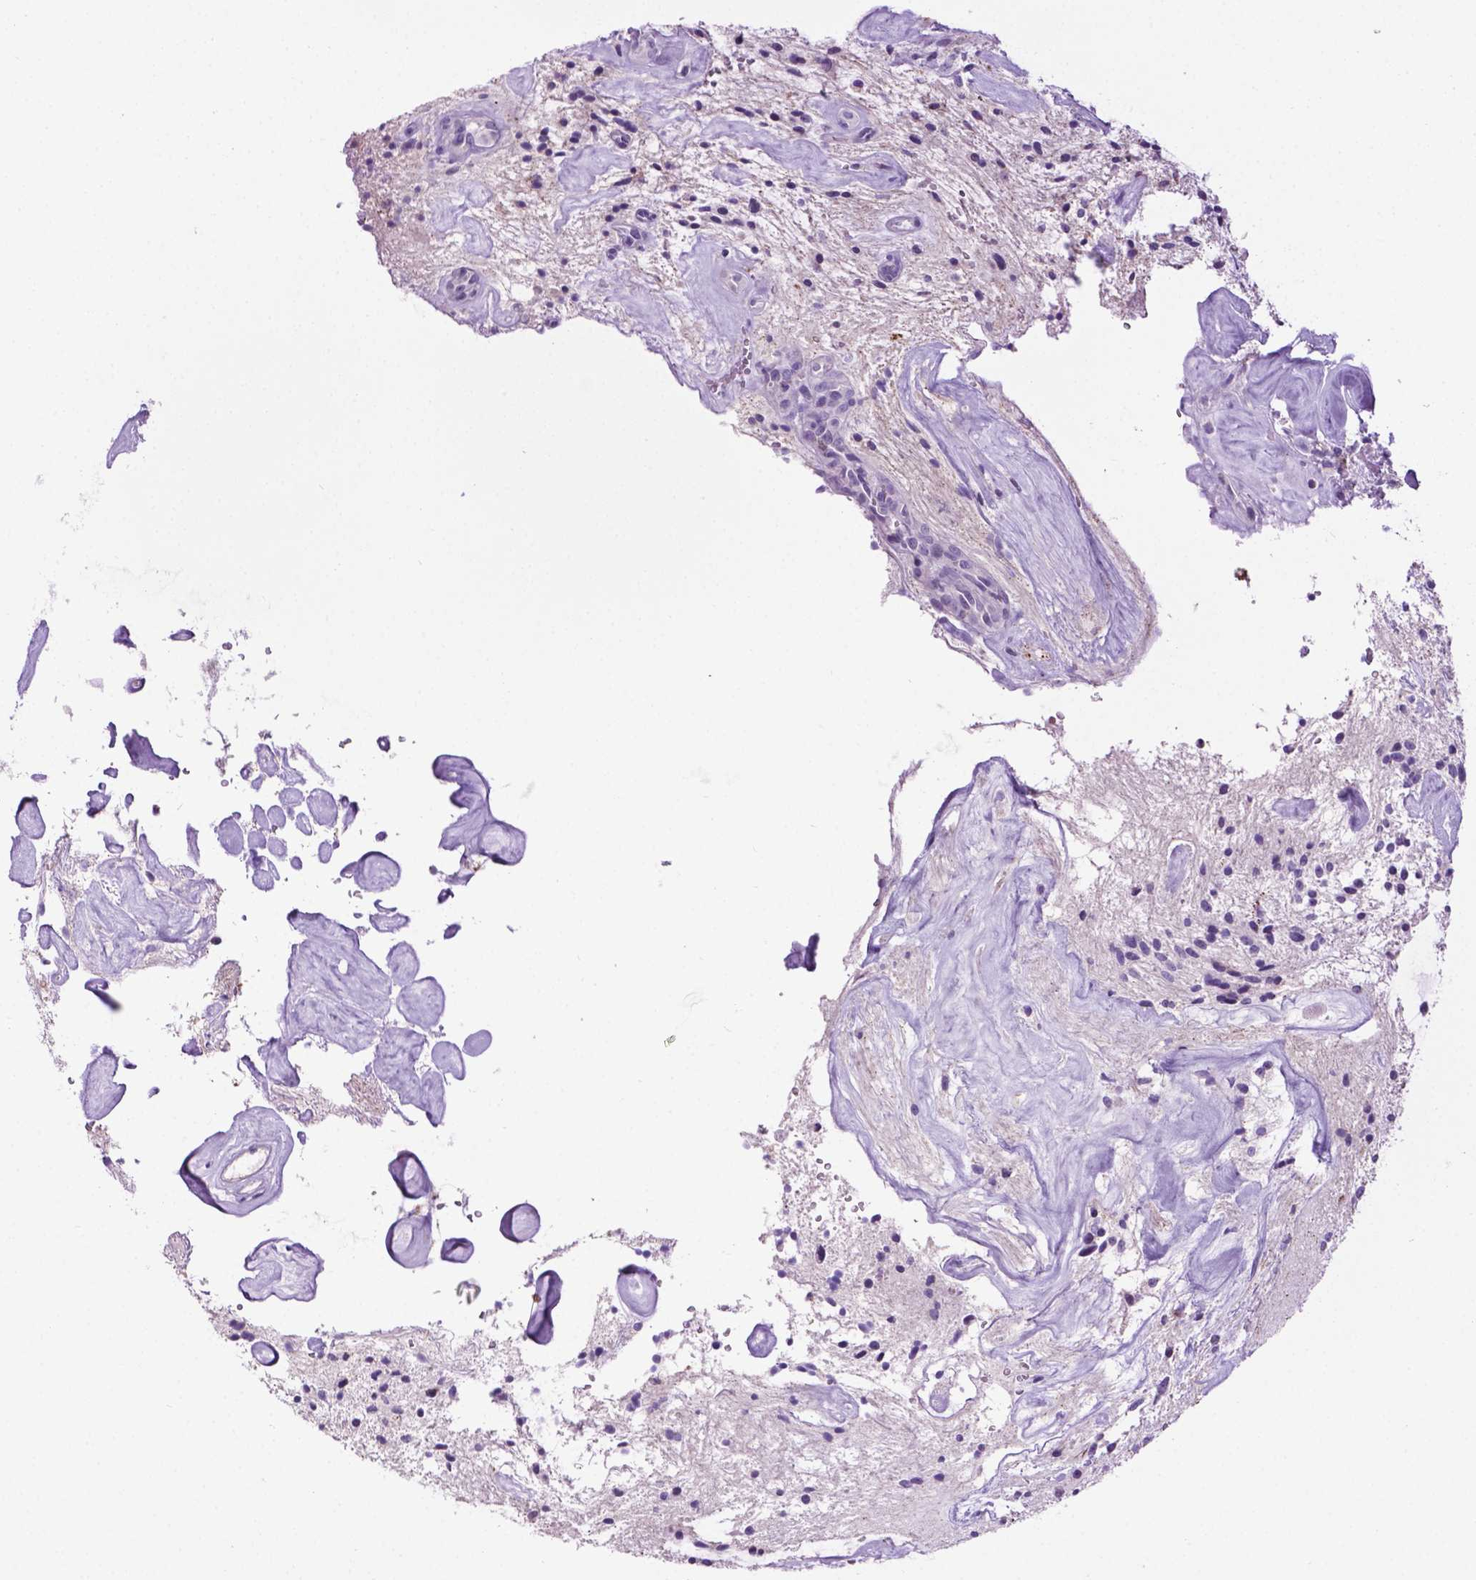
{"staining": {"intensity": "negative", "quantity": "none", "location": "none"}, "tissue": "glioma", "cell_type": "Tumor cells", "image_type": "cancer", "snomed": [{"axis": "morphology", "description": "Glioma, malignant, Low grade"}, {"axis": "topography", "description": "Cerebellum"}], "caption": "DAB immunohistochemical staining of human glioma demonstrates no significant positivity in tumor cells.", "gene": "TMEM132E", "patient": {"sex": "female", "age": 14}}